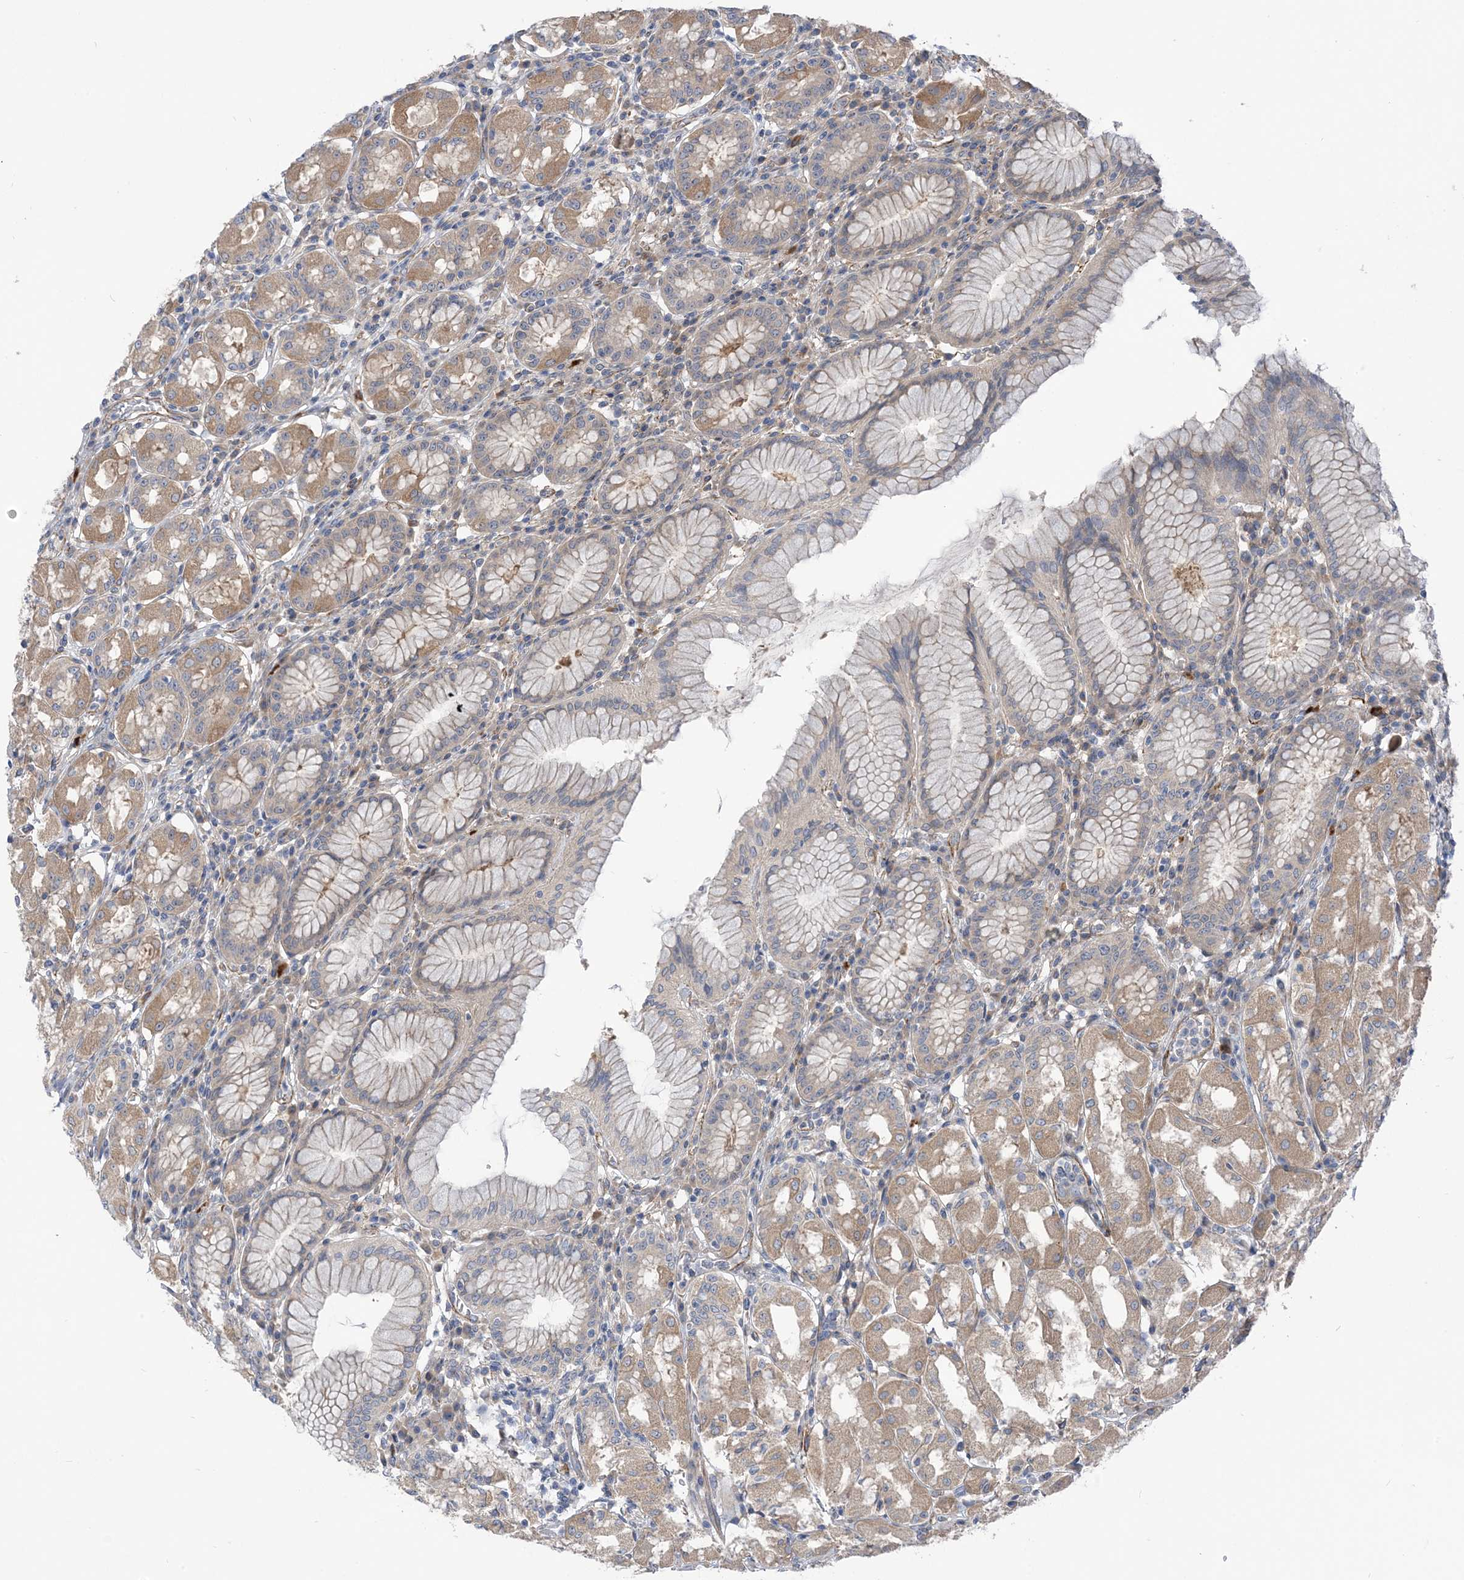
{"staining": {"intensity": "moderate", "quantity": "25%-75%", "location": "cytoplasmic/membranous"}, "tissue": "stomach", "cell_type": "Glandular cells", "image_type": "normal", "snomed": [{"axis": "morphology", "description": "Normal tissue, NOS"}, {"axis": "topography", "description": "Stomach"}, {"axis": "topography", "description": "Stomach, lower"}], "caption": "Brown immunohistochemical staining in benign human stomach exhibits moderate cytoplasmic/membranous expression in approximately 25%-75% of glandular cells. (Brightfield microscopy of DAB IHC at high magnification).", "gene": "PLEKHA3", "patient": {"sex": "female", "age": 56}}